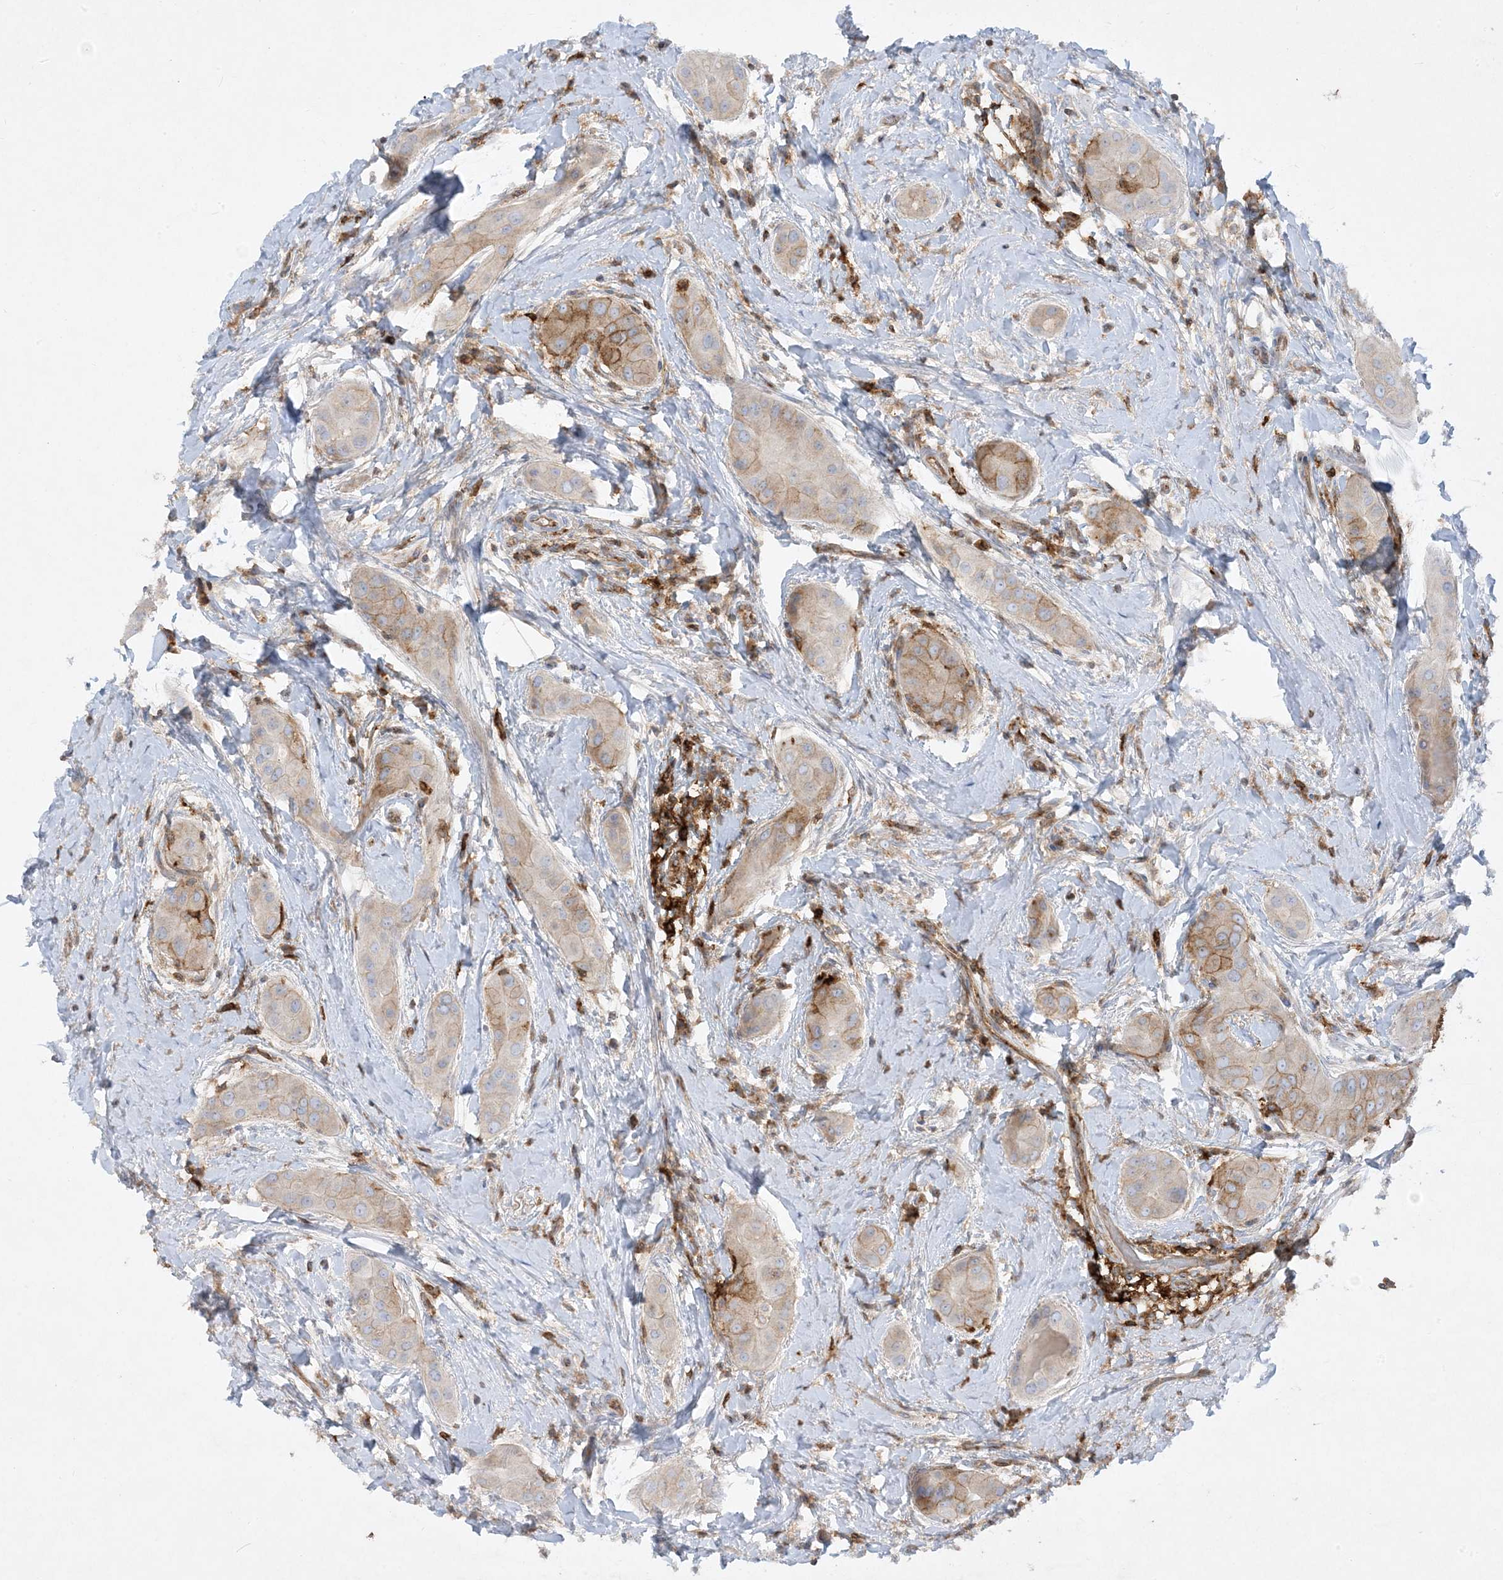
{"staining": {"intensity": "moderate", "quantity": "<25%", "location": "cytoplasmic/membranous"}, "tissue": "thyroid cancer", "cell_type": "Tumor cells", "image_type": "cancer", "snomed": [{"axis": "morphology", "description": "Papillary adenocarcinoma, NOS"}, {"axis": "topography", "description": "Thyroid gland"}], "caption": "Protein expression analysis of human thyroid papillary adenocarcinoma reveals moderate cytoplasmic/membranous expression in approximately <25% of tumor cells.", "gene": "HLA-E", "patient": {"sex": "male", "age": 33}}